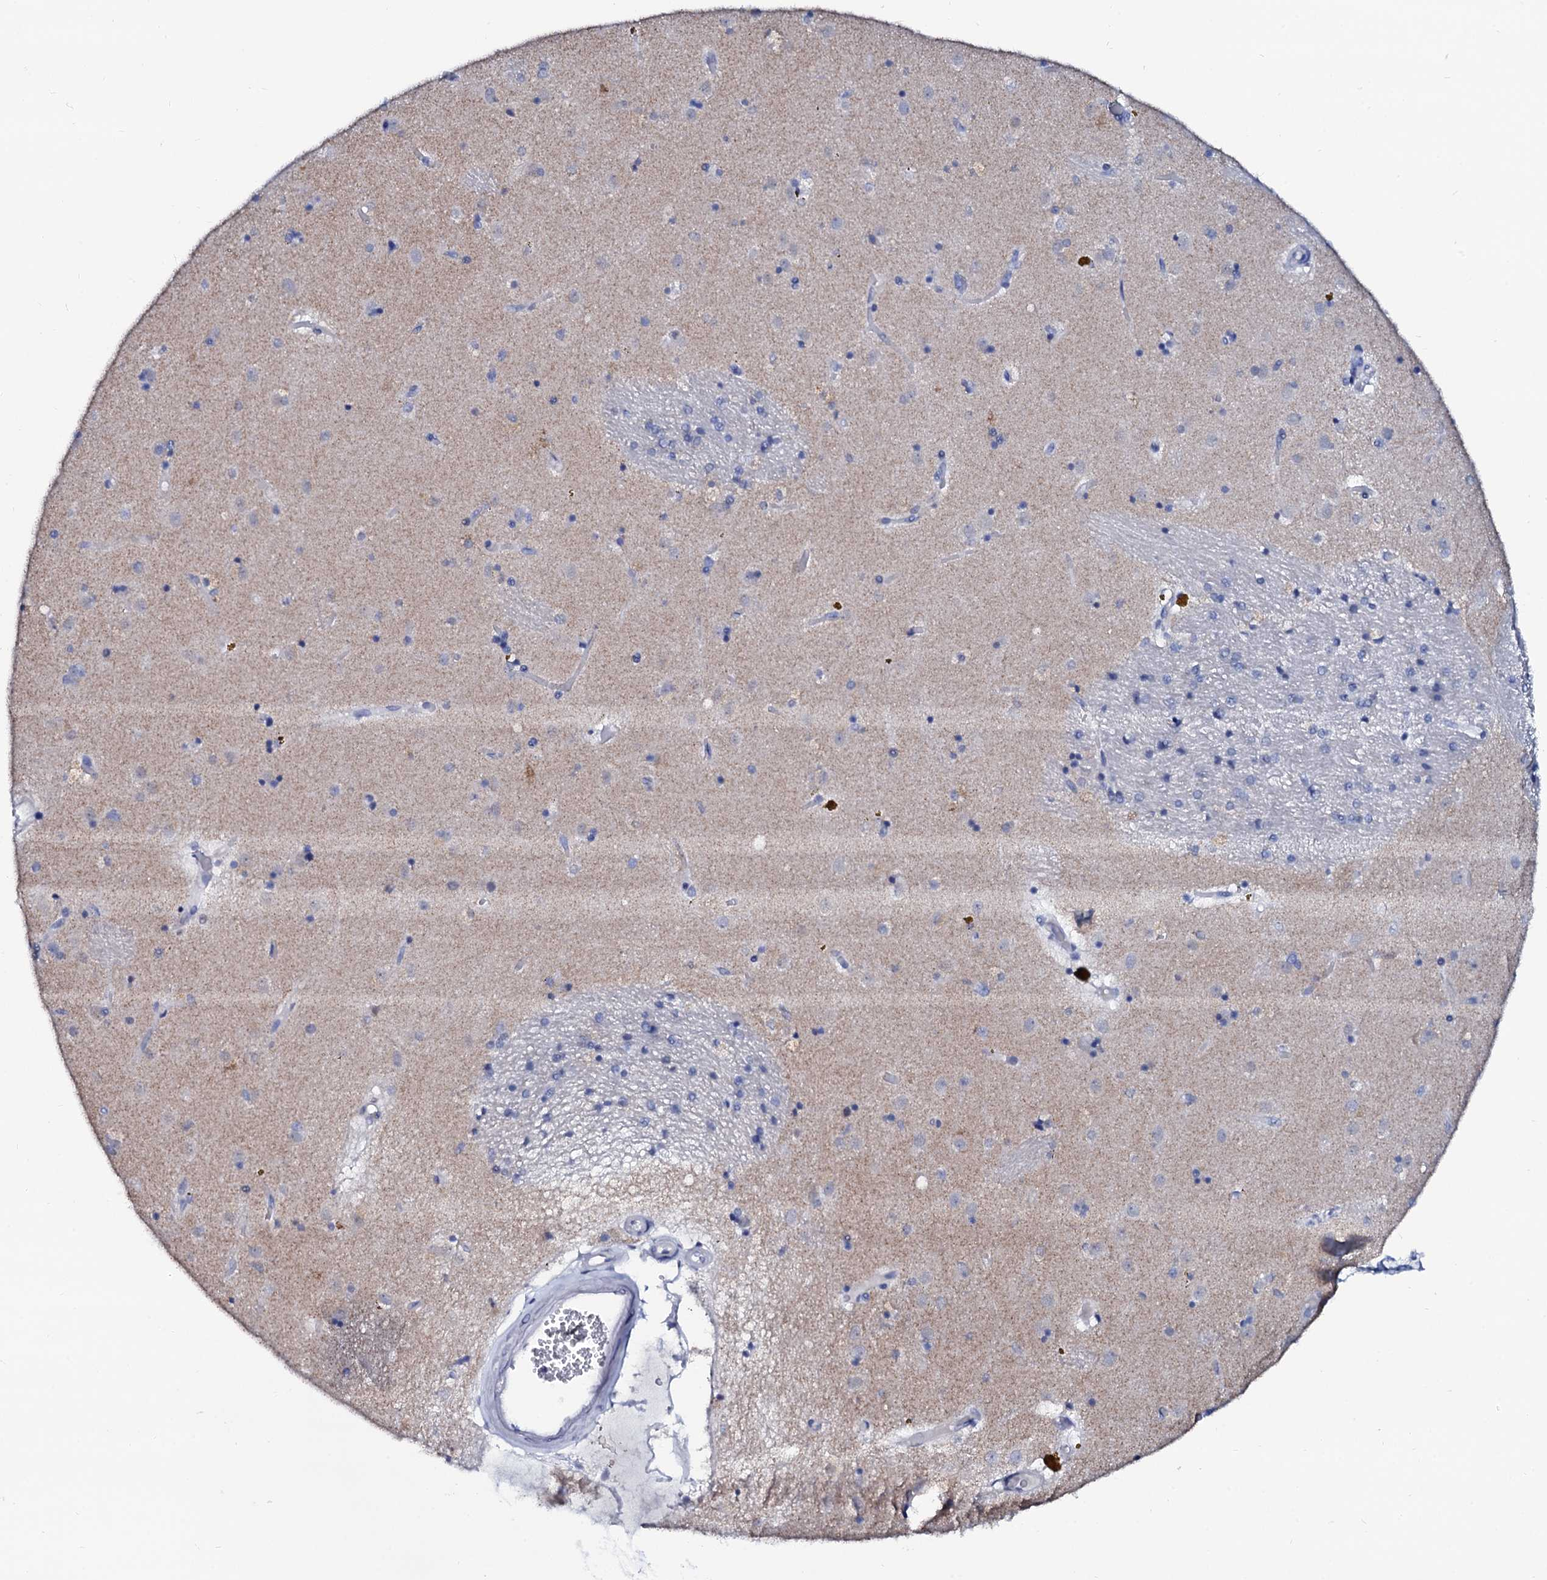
{"staining": {"intensity": "negative", "quantity": "none", "location": "none"}, "tissue": "caudate", "cell_type": "Glial cells", "image_type": "normal", "snomed": [{"axis": "morphology", "description": "Normal tissue, NOS"}, {"axis": "topography", "description": "Lateral ventricle wall"}], "caption": "DAB immunohistochemical staining of unremarkable human caudate displays no significant staining in glial cells. (DAB immunohistochemistry, high magnification).", "gene": "SPATA19", "patient": {"sex": "male", "age": 70}}